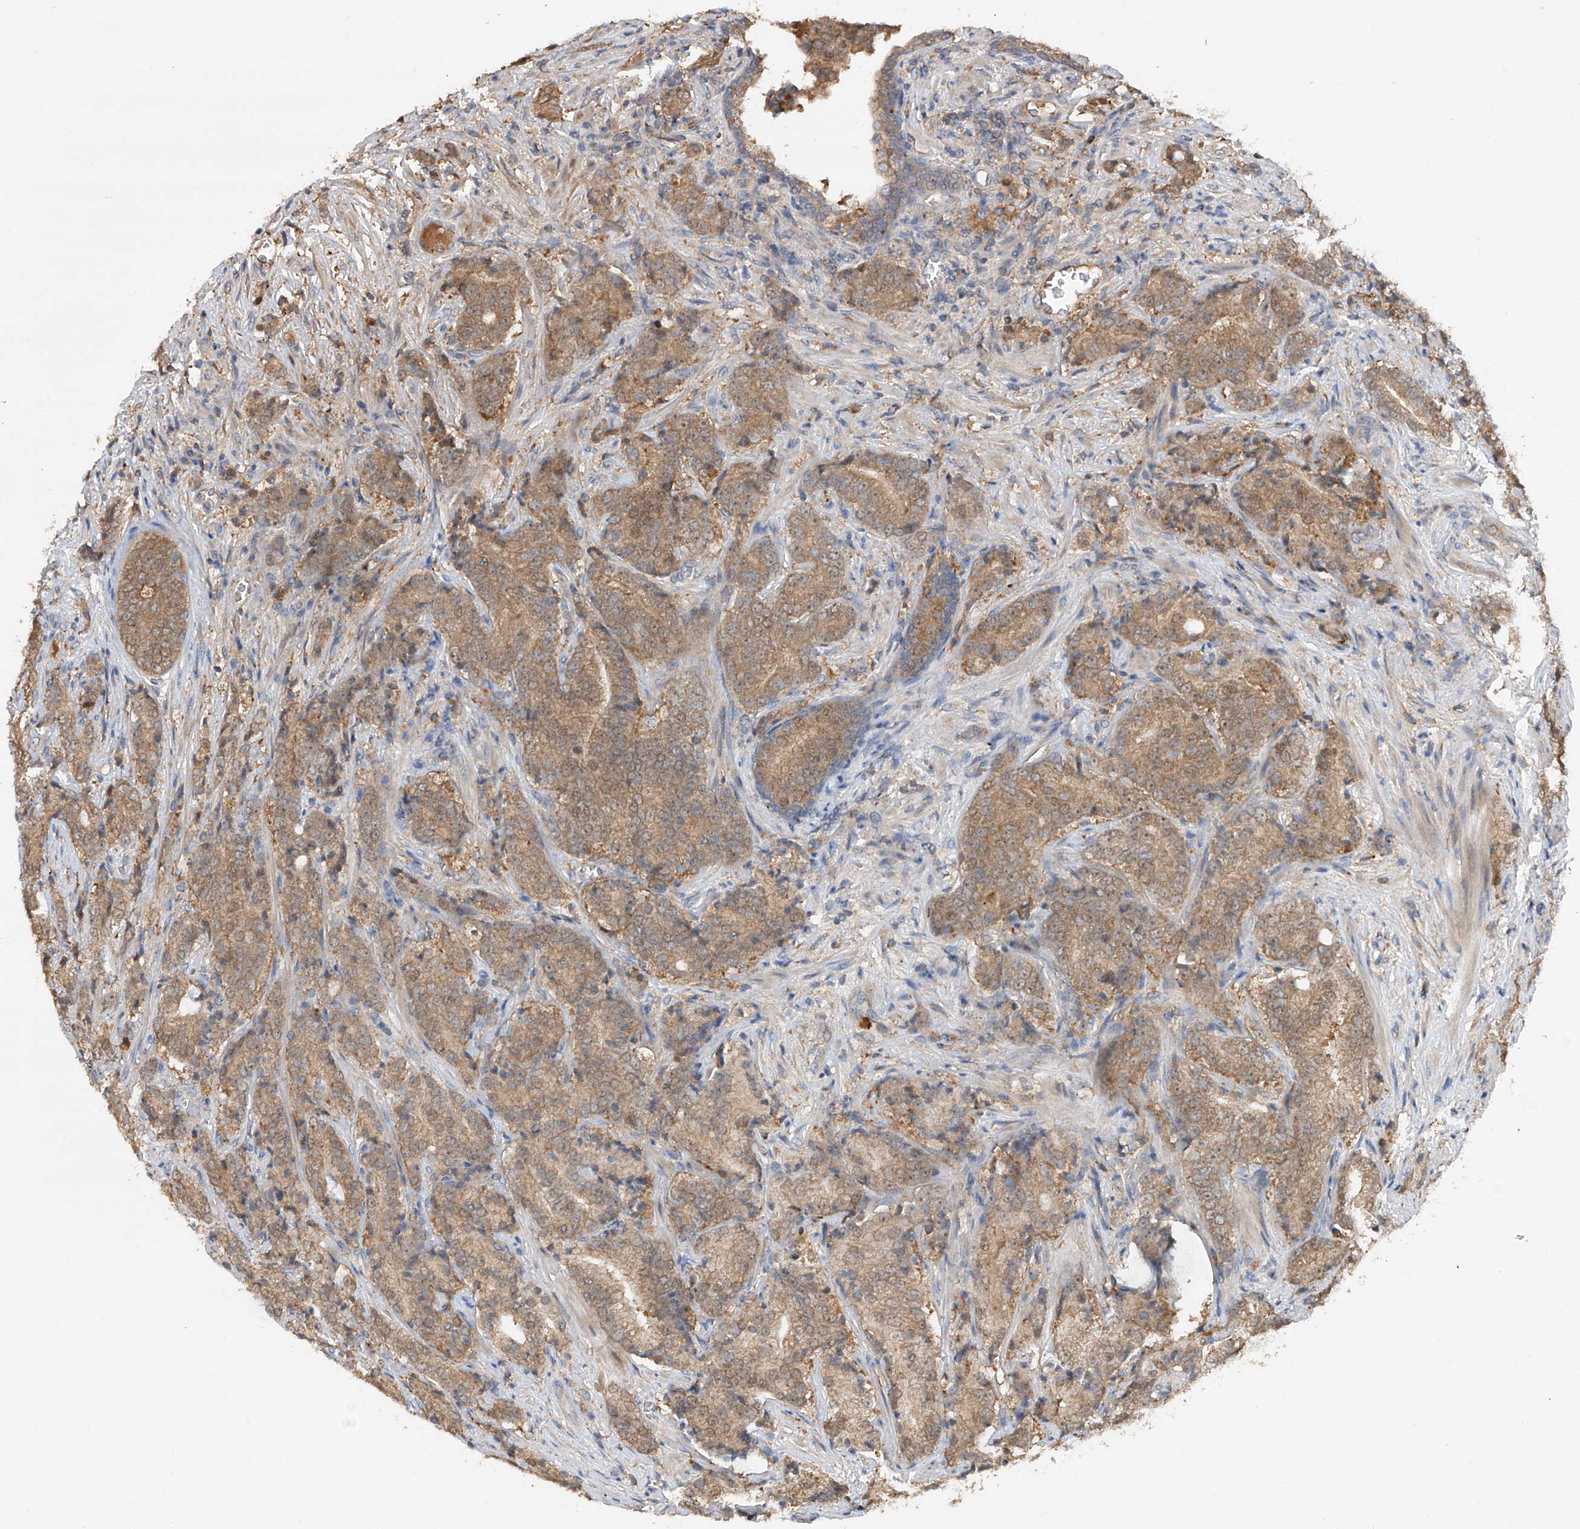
{"staining": {"intensity": "moderate", "quantity": ">75%", "location": "cytoplasmic/membranous"}, "tissue": "prostate cancer", "cell_type": "Tumor cells", "image_type": "cancer", "snomed": [{"axis": "morphology", "description": "Adenocarcinoma, High grade"}, {"axis": "topography", "description": "Prostate"}], "caption": "Prostate cancer stained for a protein demonstrates moderate cytoplasmic/membranous positivity in tumor cells.", "gene": "EDN1", "patient": {"sex": "male", "age": 57}}